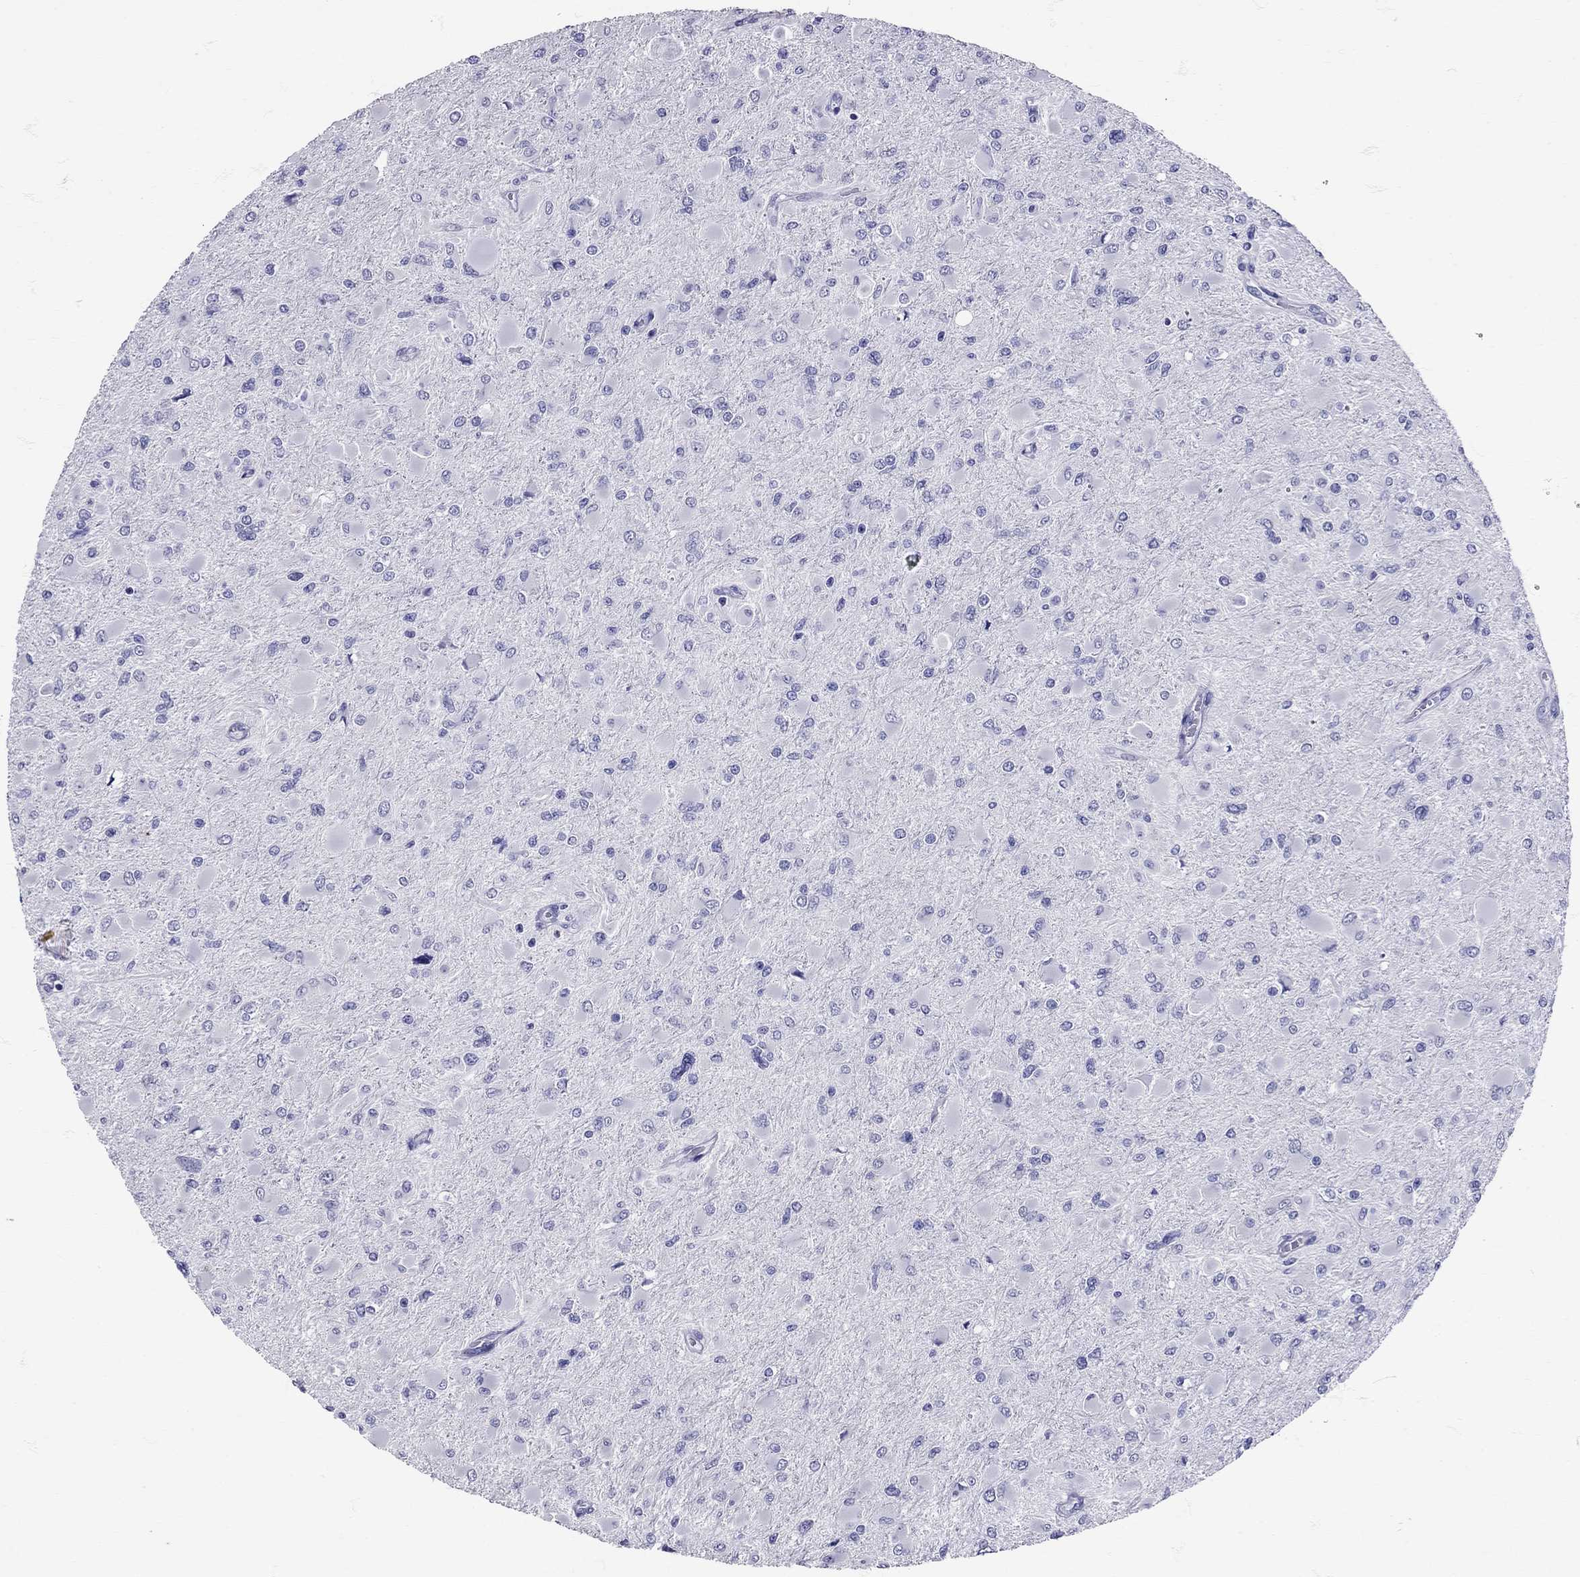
{"staining": {"intensity": "negative", "quantity": "none", "location": "none"}, "tissue": "glioma", "cell_type": "Tumor cells", "image_type": "cancer", "snomed": [{"axis": "morphology", "description": "Glioma, malignant, High grade"}, {"axis": "topography", "description": "Cerebral cortex"}], "caption": "Tumor cells are negative for protein expression in human glioma.", "gene": "AVP", "patient": {"sex": "female", "age": 36}}